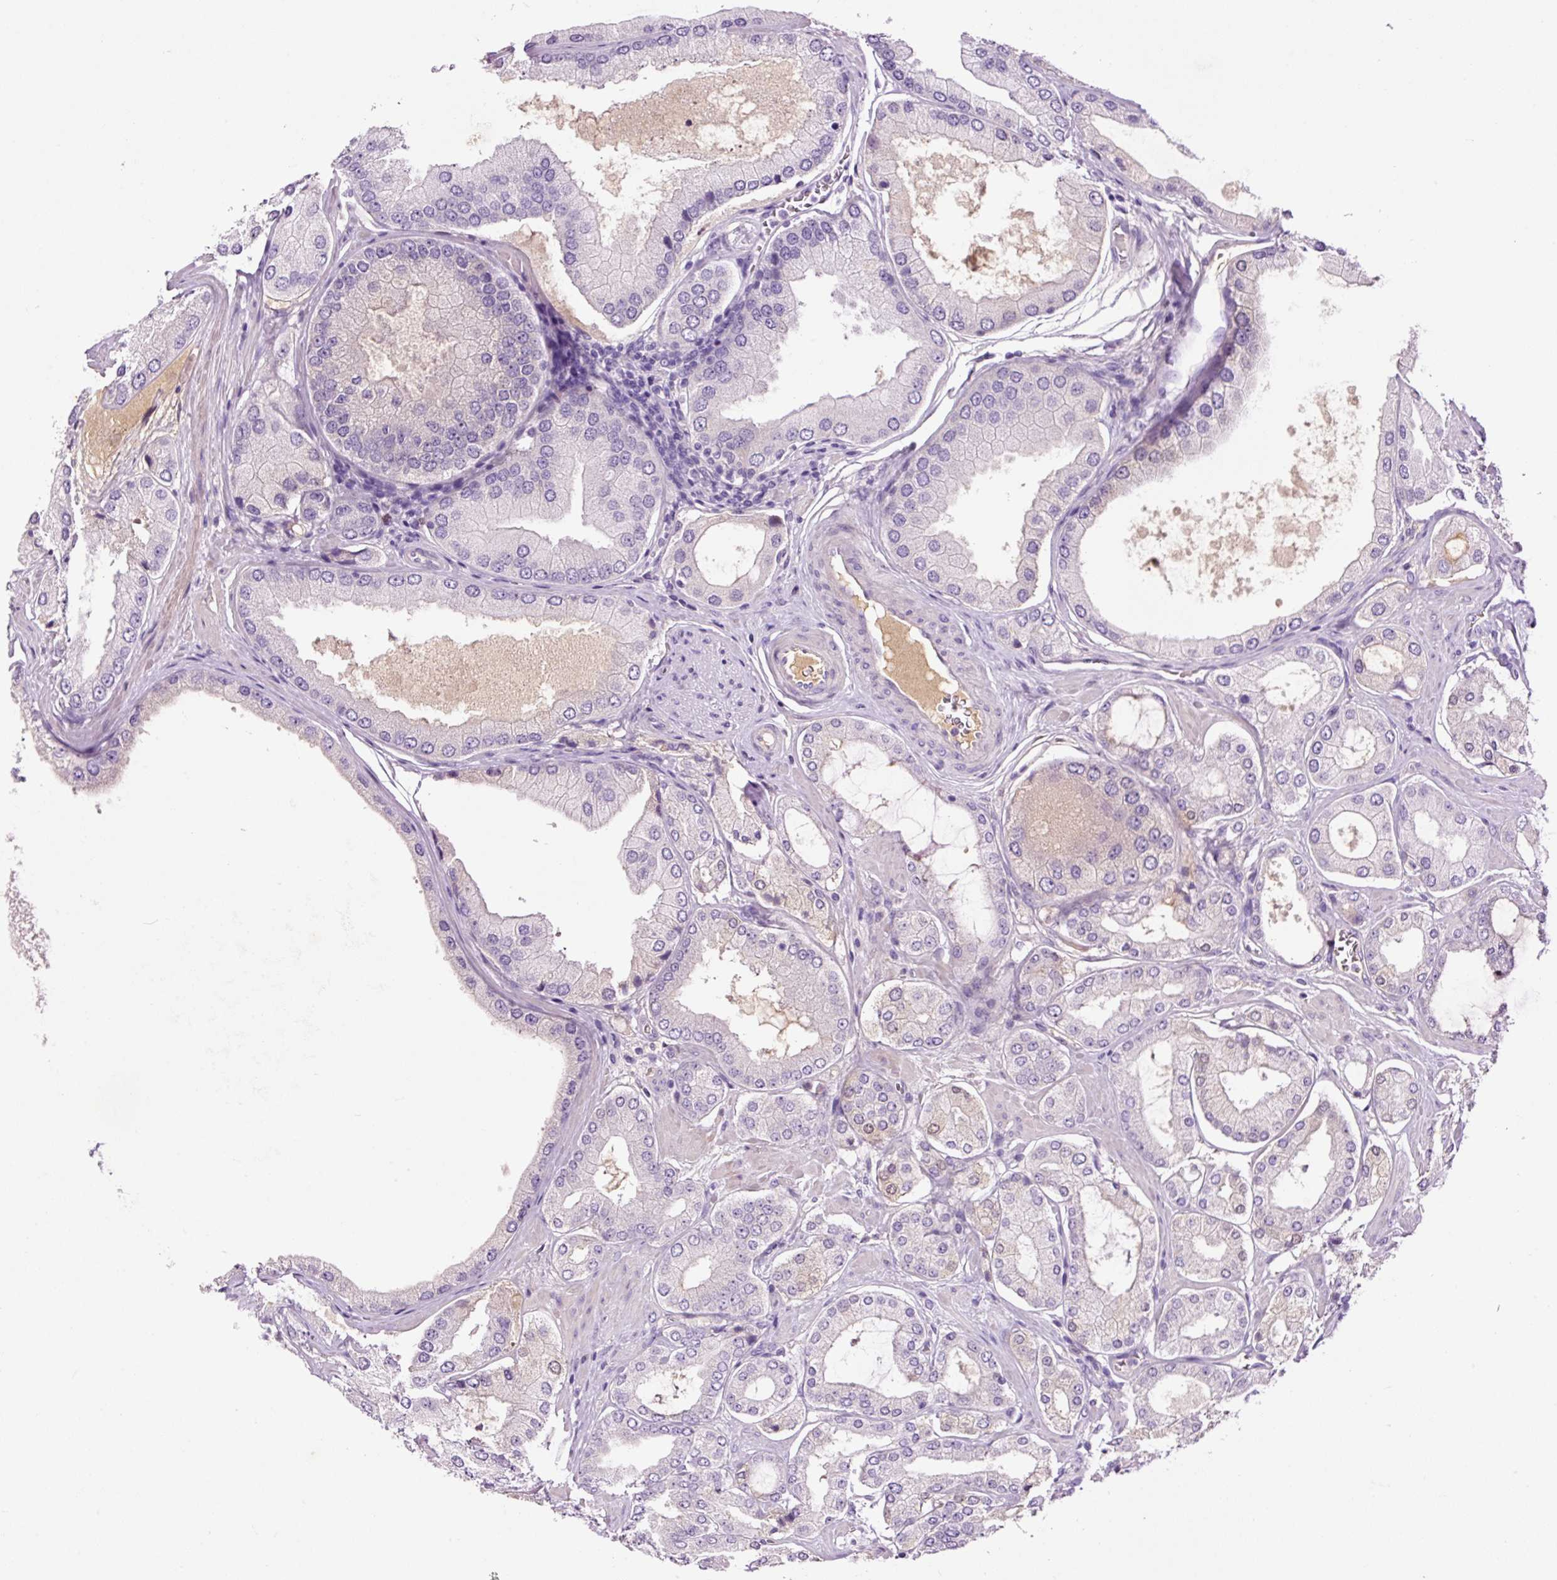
{"staining": {"intensity": "negative", "quantity": "none", "location": "none"}, "tissue": "prostate cancer", "cell_type": "Tumor cells", "image_type": "cancer", "snomed": [{"axis": "morphology", "description": "Adenocarcinoma, Low grade"}, {"axis": "topography", "description": "Prostate"}], "caption": "DAB immunohistochemical staining of human adenocarcinoma (low-grade) (prostate) demonstrates no significant expression in tumor cells.", "gene": "DPPA4", "patient": {"sex": "male", "age": 42}}